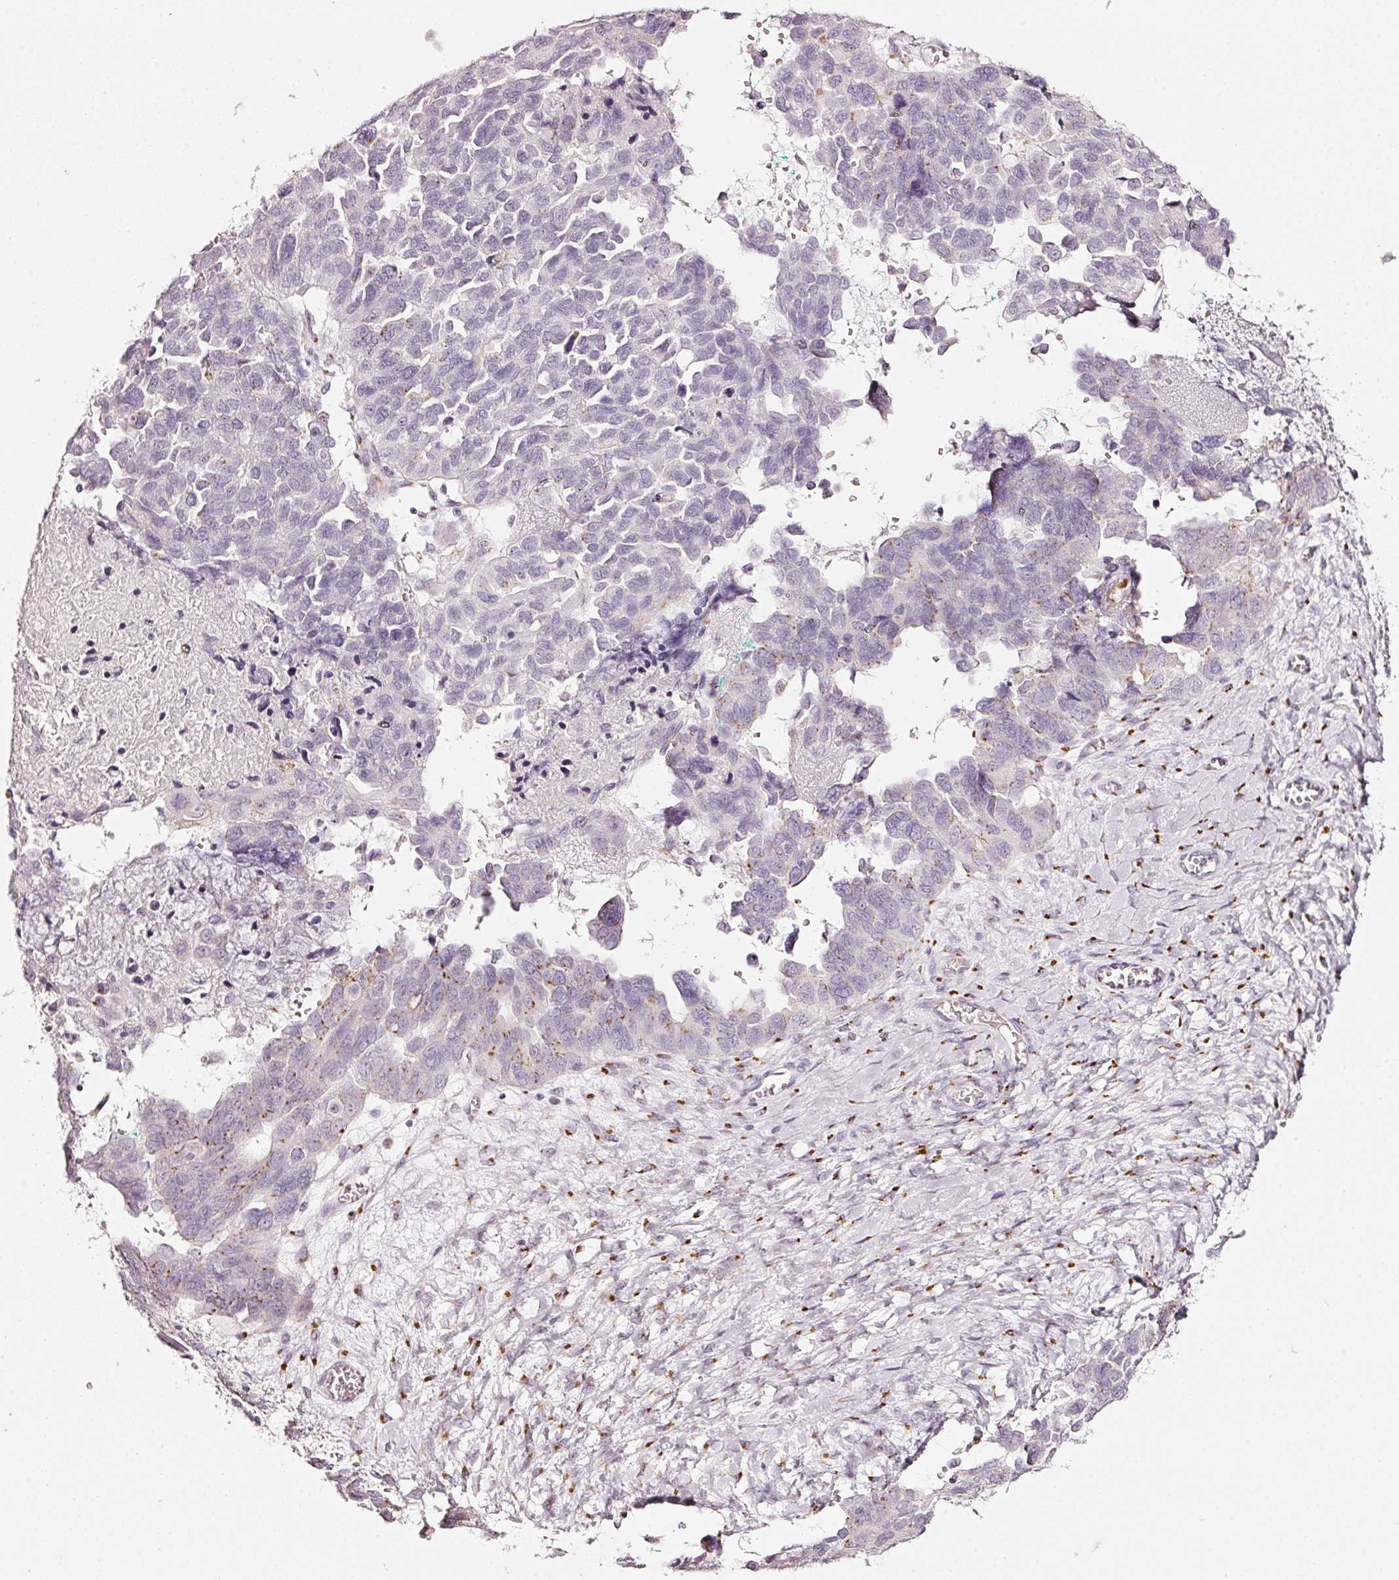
{"staining": {"intensity": "weak", "quantity": "<25%", "location": "cytoplasmic/membranous"}, "tissue": "ovarian cancer", "cell_type": "Tumor cells", "image_type": "cancer", "snomed": [{"axis": "morphology", "description": "Cystadenocarcinoma, serous, NOS"}, {"axis": "topography", "description": "Ovary"}], "caption": "High magnification brightfield microscopy of ovarian cancer (serous cystadenocarcinoma) stained with DAB (3,3'-diaminobenzidine) (brown) and counterstained with hematoxylin (blue): tumor cells show no significant expression.", "gene": "SDF4", "patient": {"sex": "female", "age": 64}}